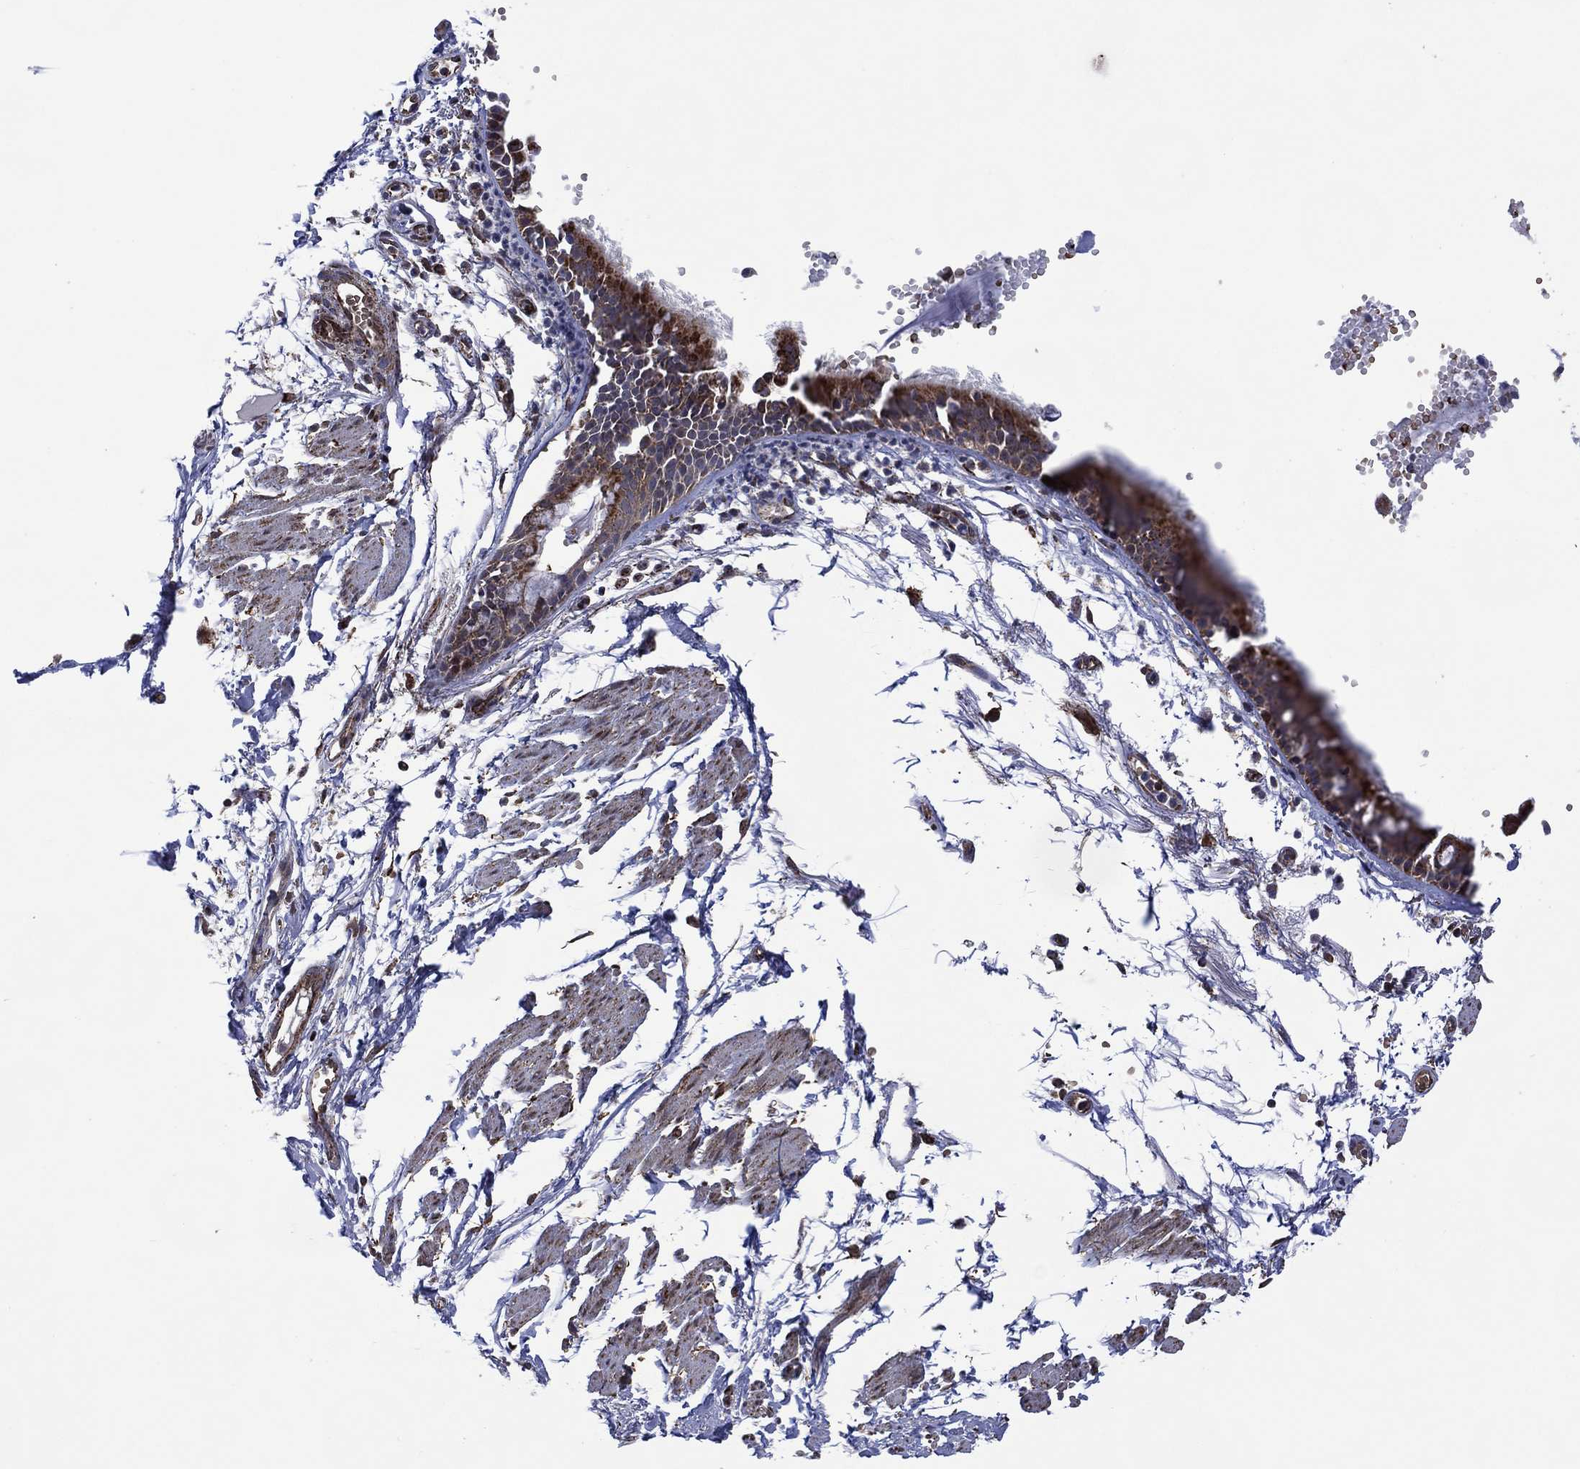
{"staining": {"intensity": "negative", "quantity": "none", "location": "none"}, "tissue": "adipose tissue", "cell_type": "Adipocytes", "image_type": "normal", "snomed": [{"axis": "morphology", "description": "Normal tissue, NOS"}, {"axis": "morphology", "description": "Squamous cell carcinoma, NOS"}, {"axis": "topography", "description": "Cartilage tissue"}, {"axis": "topography", "description": "Lung"}], "caption": "Micrograph shows no protein staining in adipocytes of unremarkable adipose tissue.", "gene": "HTD2", "patient": {"sex": "male", "age": 66}}